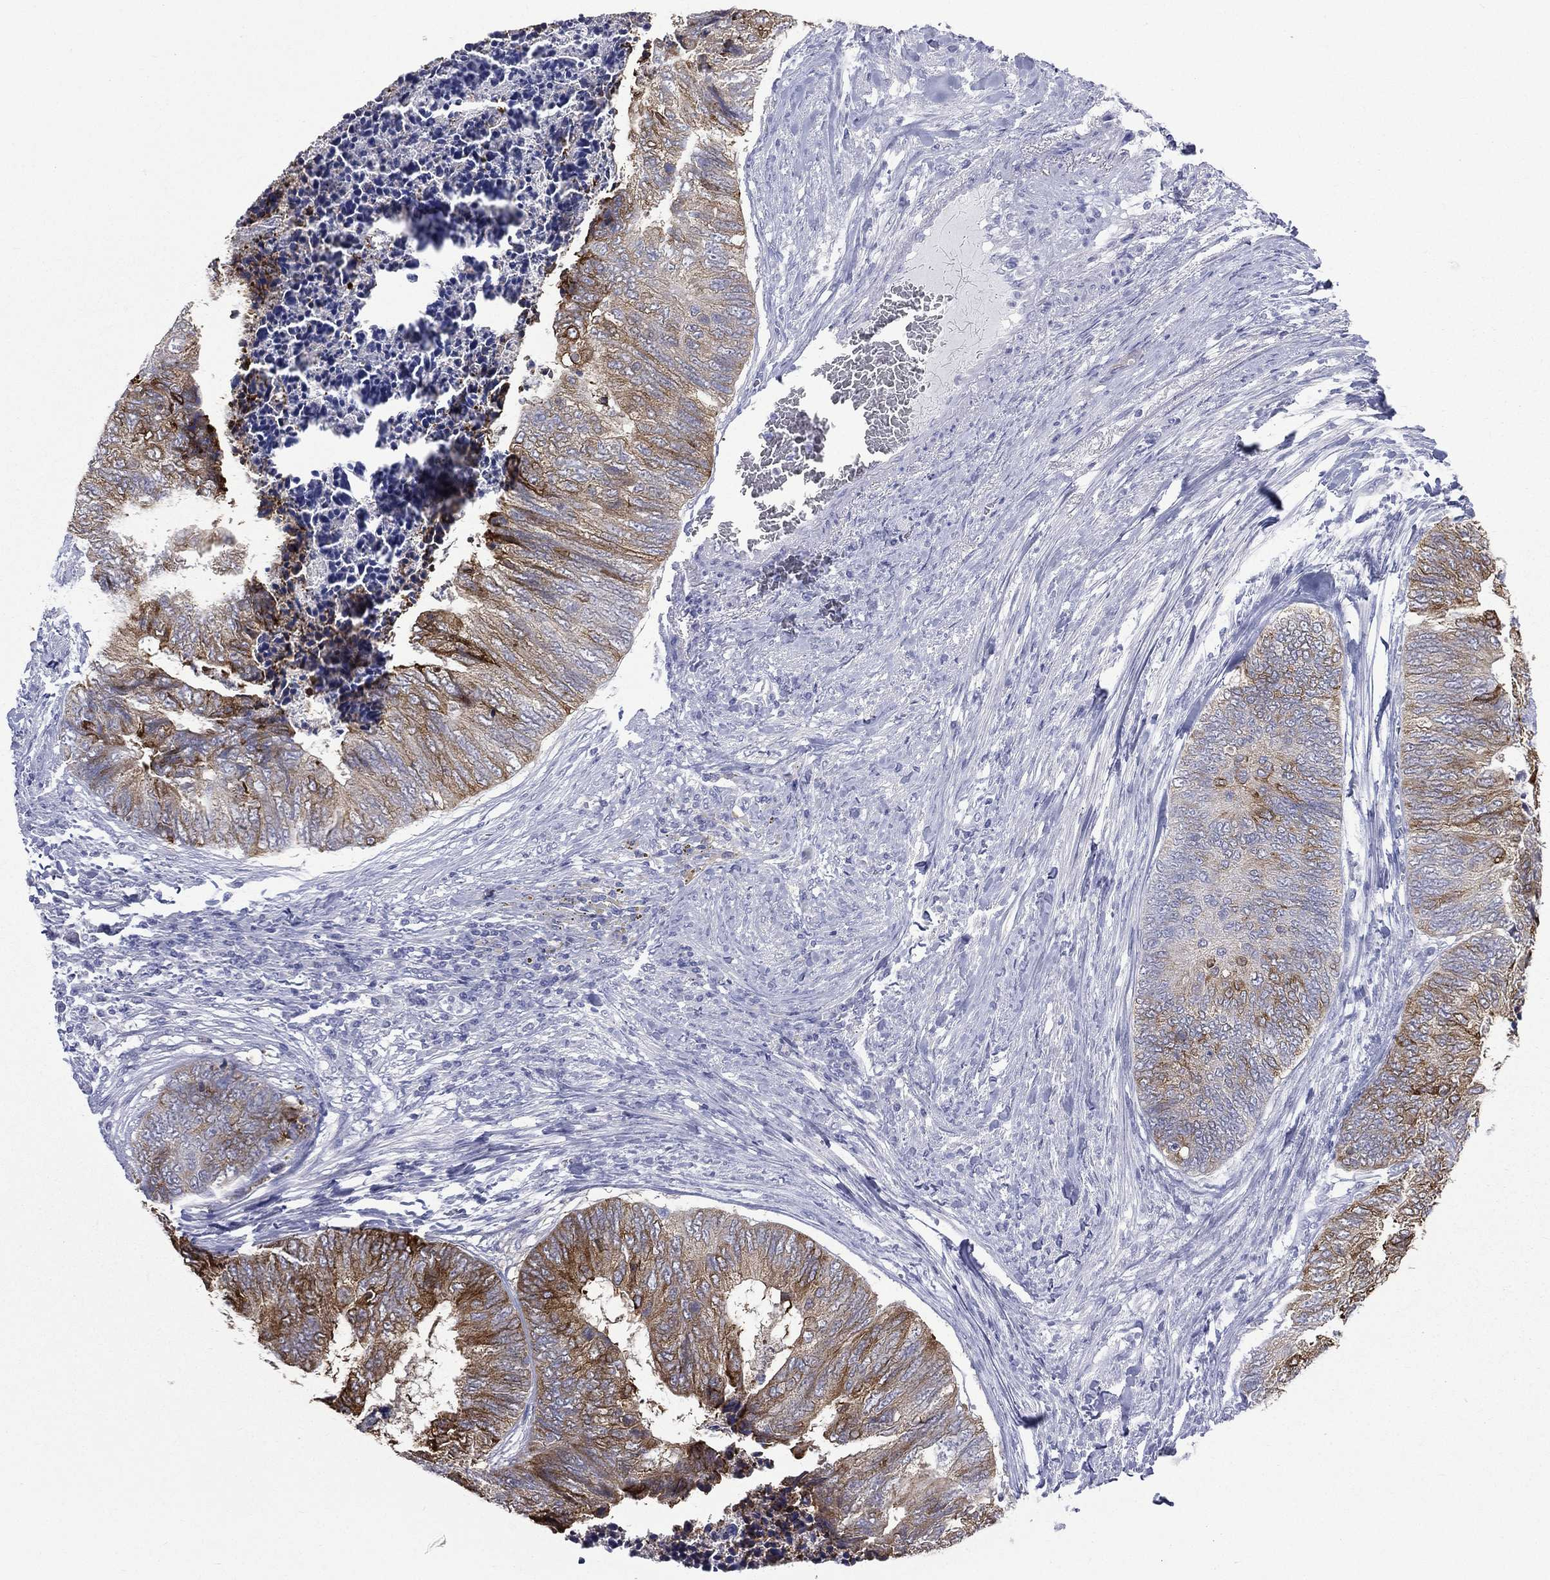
{"staining": {"intensity": "strong", "quantity": "<25%", "location": "cytoplasmic/membranous"}, "tissue": "colorectal cancer", "cell_type": "Tumor cells", "image_type": "cancer", "snomed": [{"axis": "morphology", "description": "Adenocarcinoma, NOS"}, {"axis": "topography", "description": "Colon"}], "caption": "Immunohistochemistry of colorectal adenocarcinoma exhibits medium levels of strong cytoplasmic/membranous positivity in approximately <25% of tumor cells.", "gene": "CES2", "patient": {"sex": "female", "age": 67}}